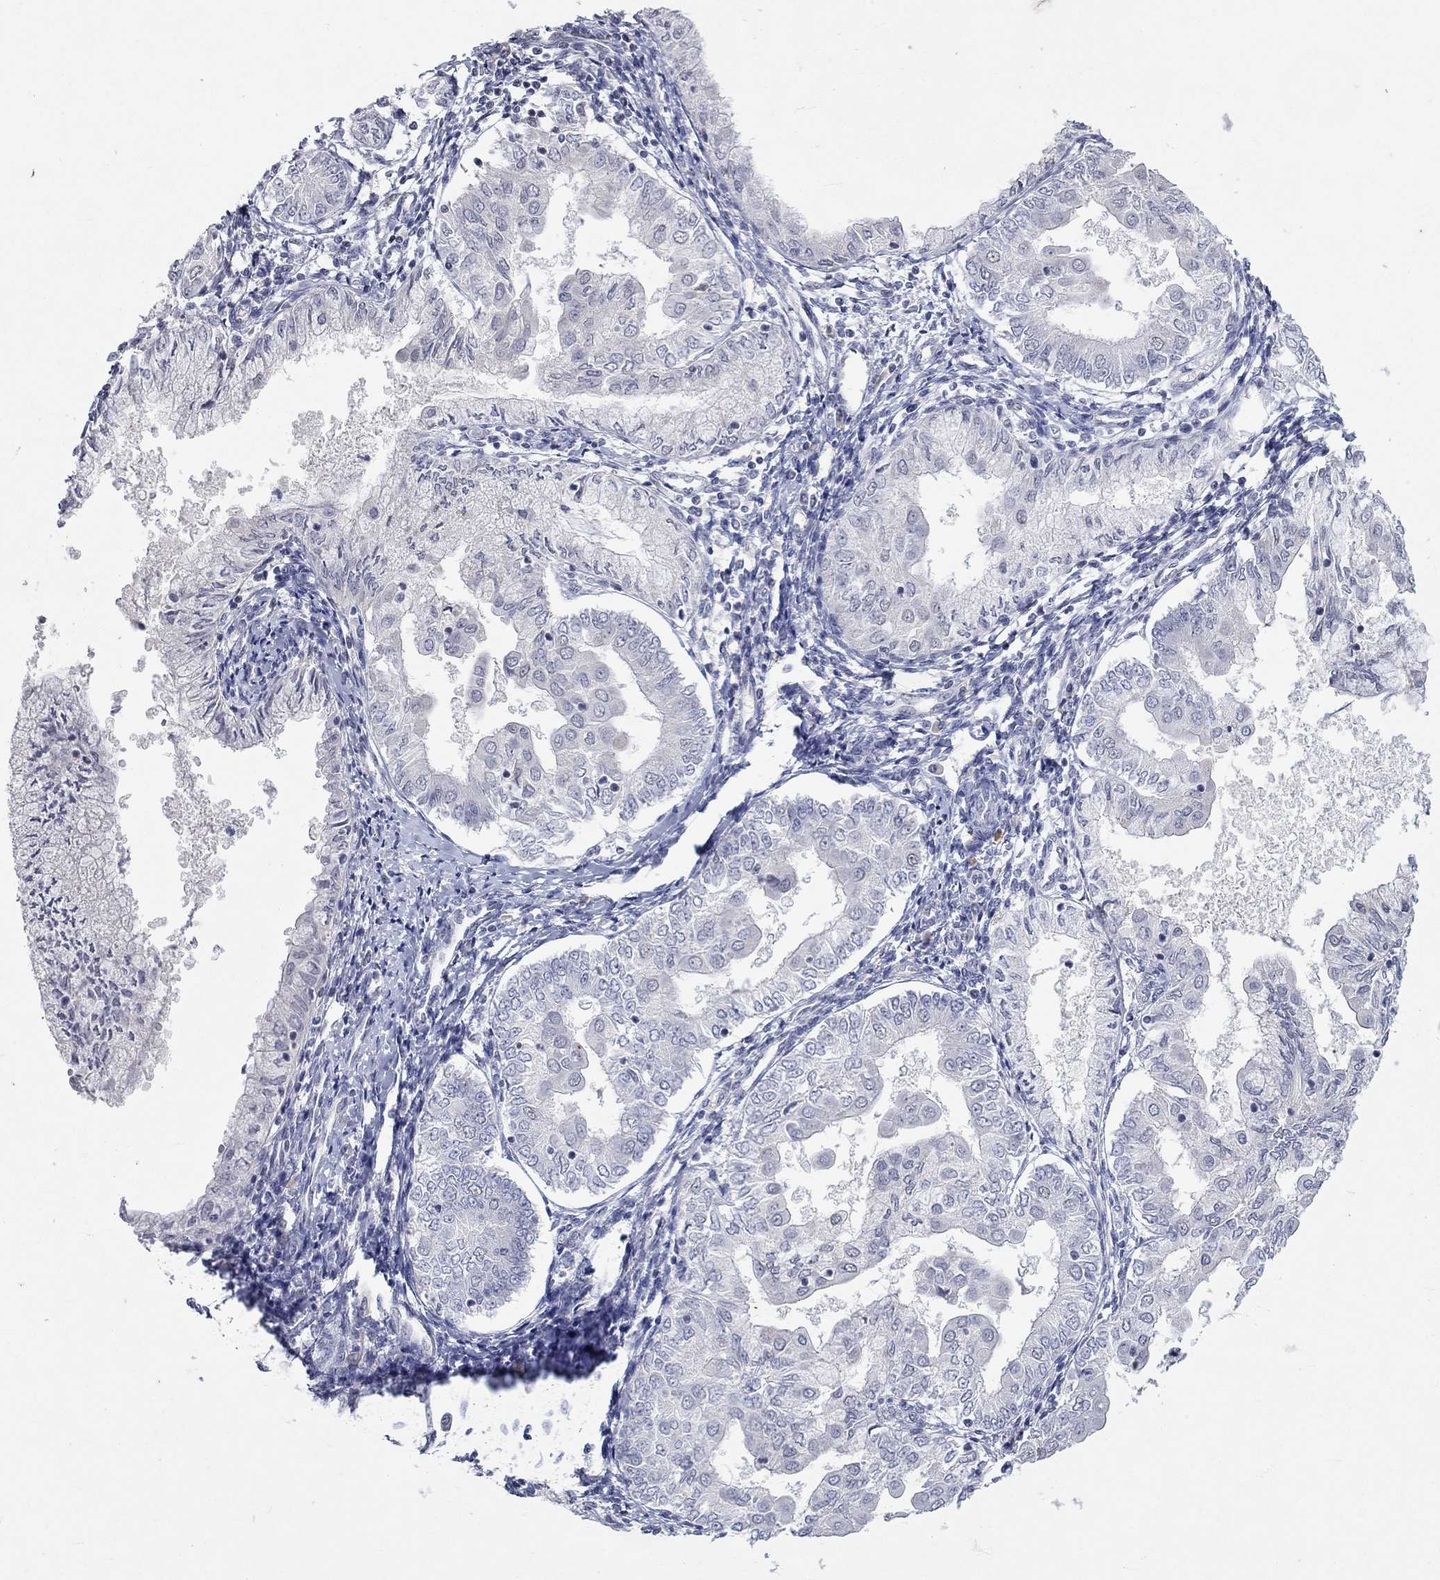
{"staining": {"intensity": "negative", "quantity": "none", "location": "none"}, "tissue": "endometrial cancer", "cell_type": "Tumor cells", "image_type": "cancer", "snomed": [{"axis": "morphology", "description": "Adenocarcinoma, NOS"}, {"axis": "topography", "description": "Endometrium"}], "caption": "A micrograph of endometrial cancer stained for a protein shows no brown staining in tumor cells.", "gene": "TMEM143", "patient": {"sex": "female", "age": 68}}